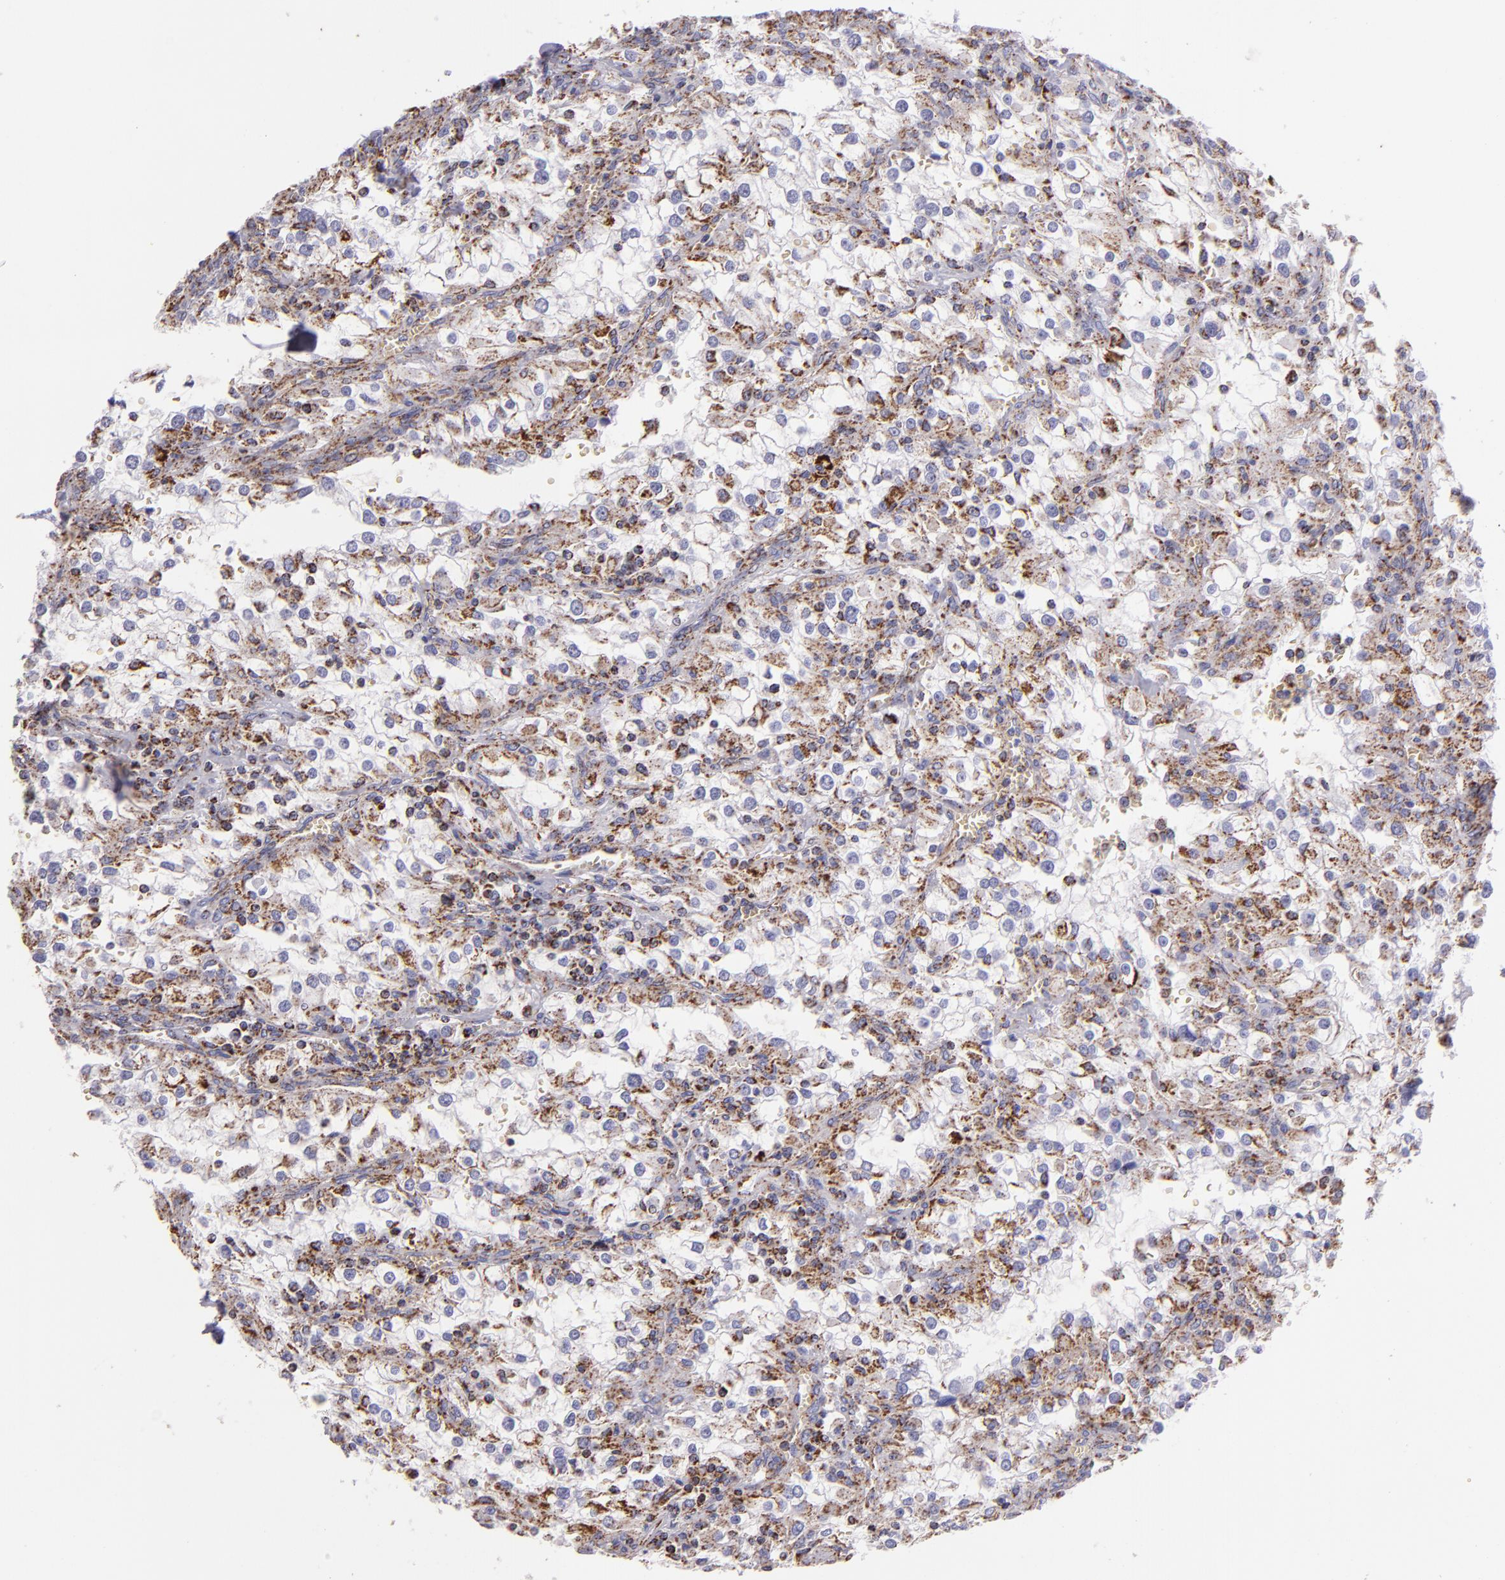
{"staining": {"intensity": "moderate", "quantity": "25%-75%", "location": "cytoplasmic/membranous"}, "tissue": "renal cancer", "cell_type": "Tumor cells", "image_type": "cancer", "snomed": [{"axis": "morphology", "description": "Adenocarcinoma, NOS"}, {"axis": "topography", "description": "Kidney"}], "caption": "Human renal adenocarcinoma stained with a brown dye displays moderate cytoplasmic/membranous positive expression in approximately 25%-75% of tumor cells.", "gene": "HSPD1", "patient": {"sex": "female", "age": 52}}